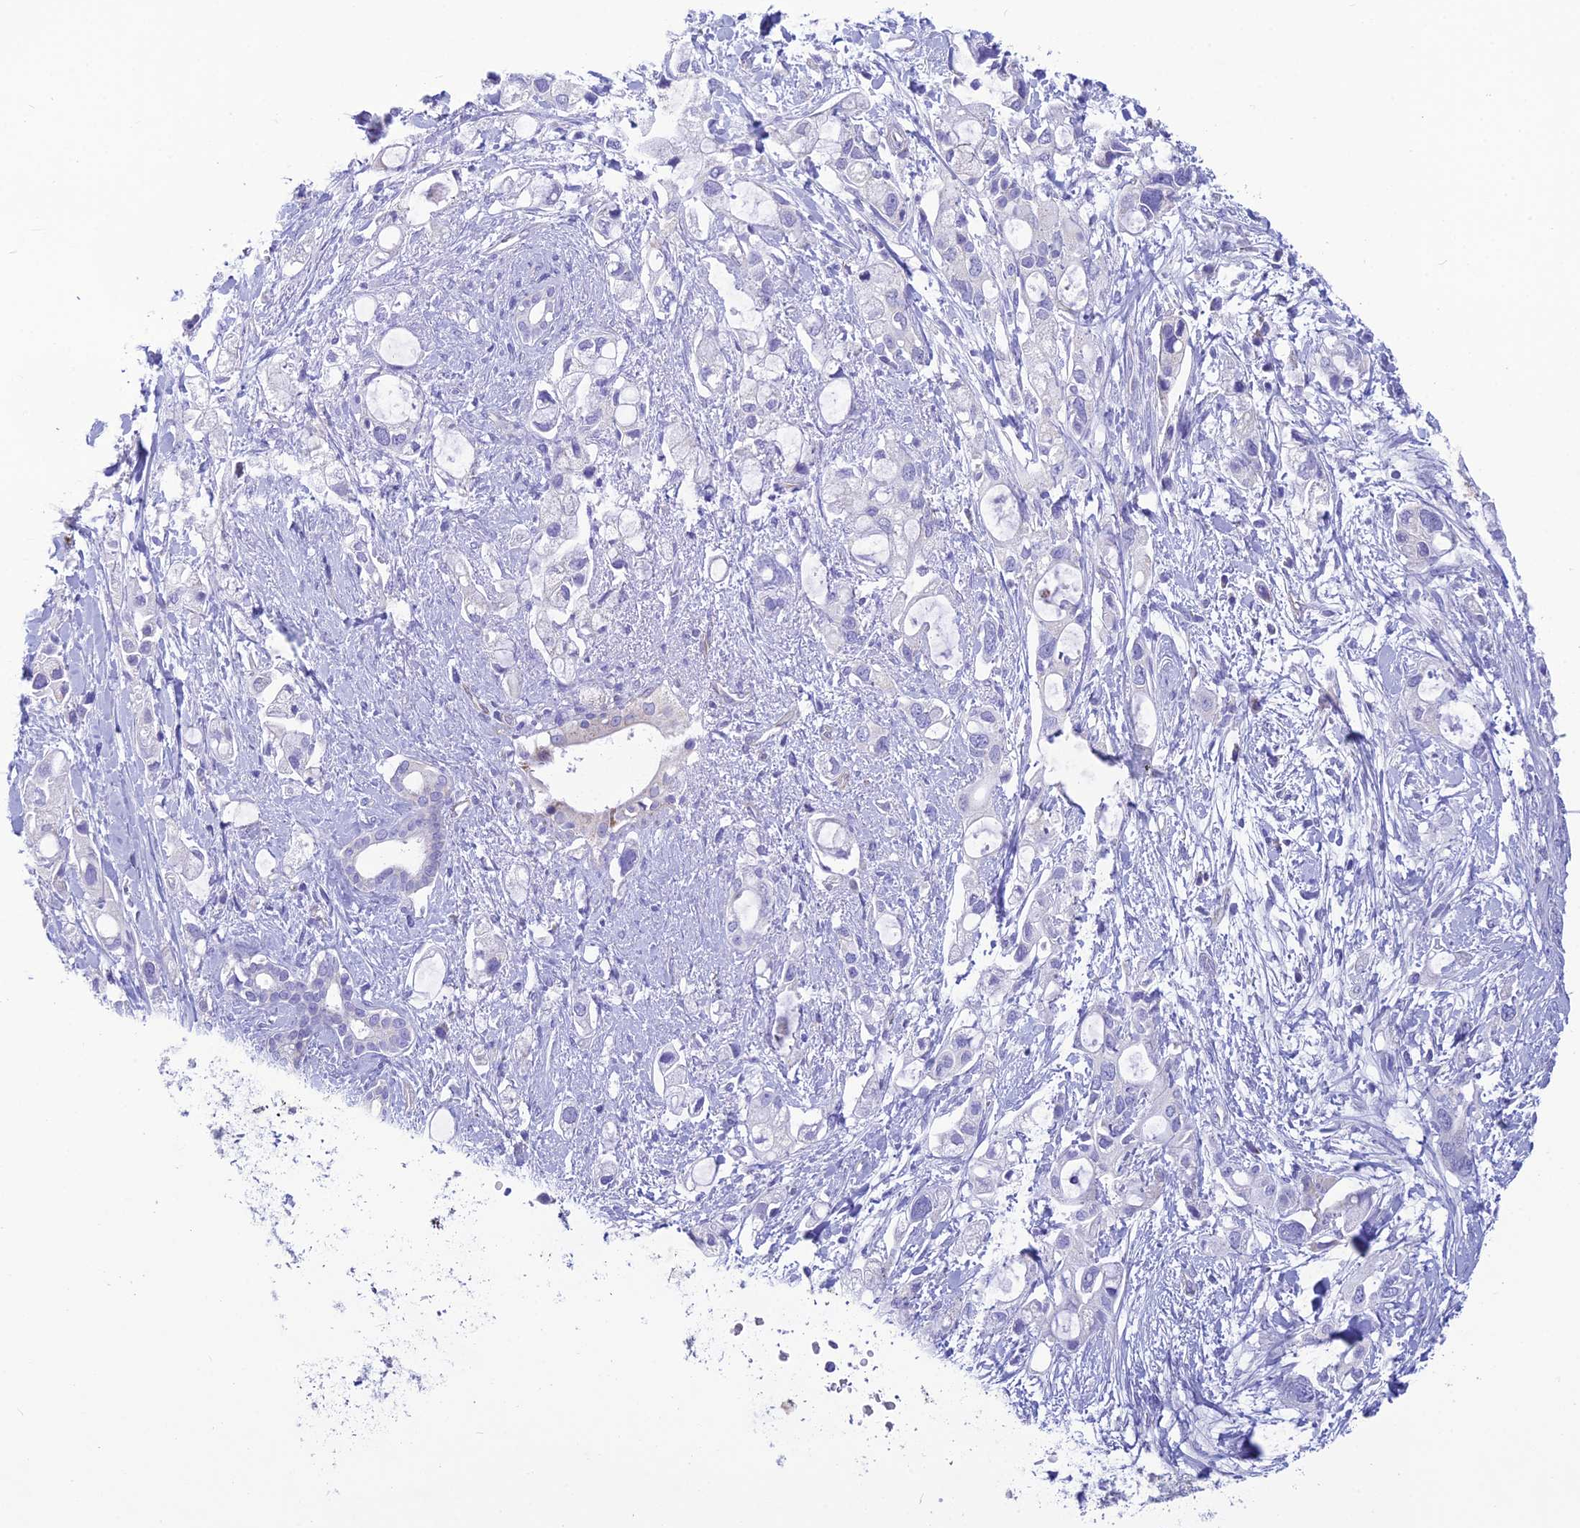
{"staining": {"intensity": "negative", "quantity": "none", "location": "none"}, "tissue": "pancreatic cancer", "cell_type": "Tumor cells", "image_type": "cancer", "snomed": [{"axis": "morphology", "description": "Adenocarcinoma, NOS"}, {"axis": "topography", "description": "Pancreas"}], "caption": "IHC histopathology image of neoplastic tissue: pancreatic cancer stained with DAB displays no significant protein staining in tumor cells.", "gene": "POMGNT1", "patient": {"sex": "female", "age": 56}}